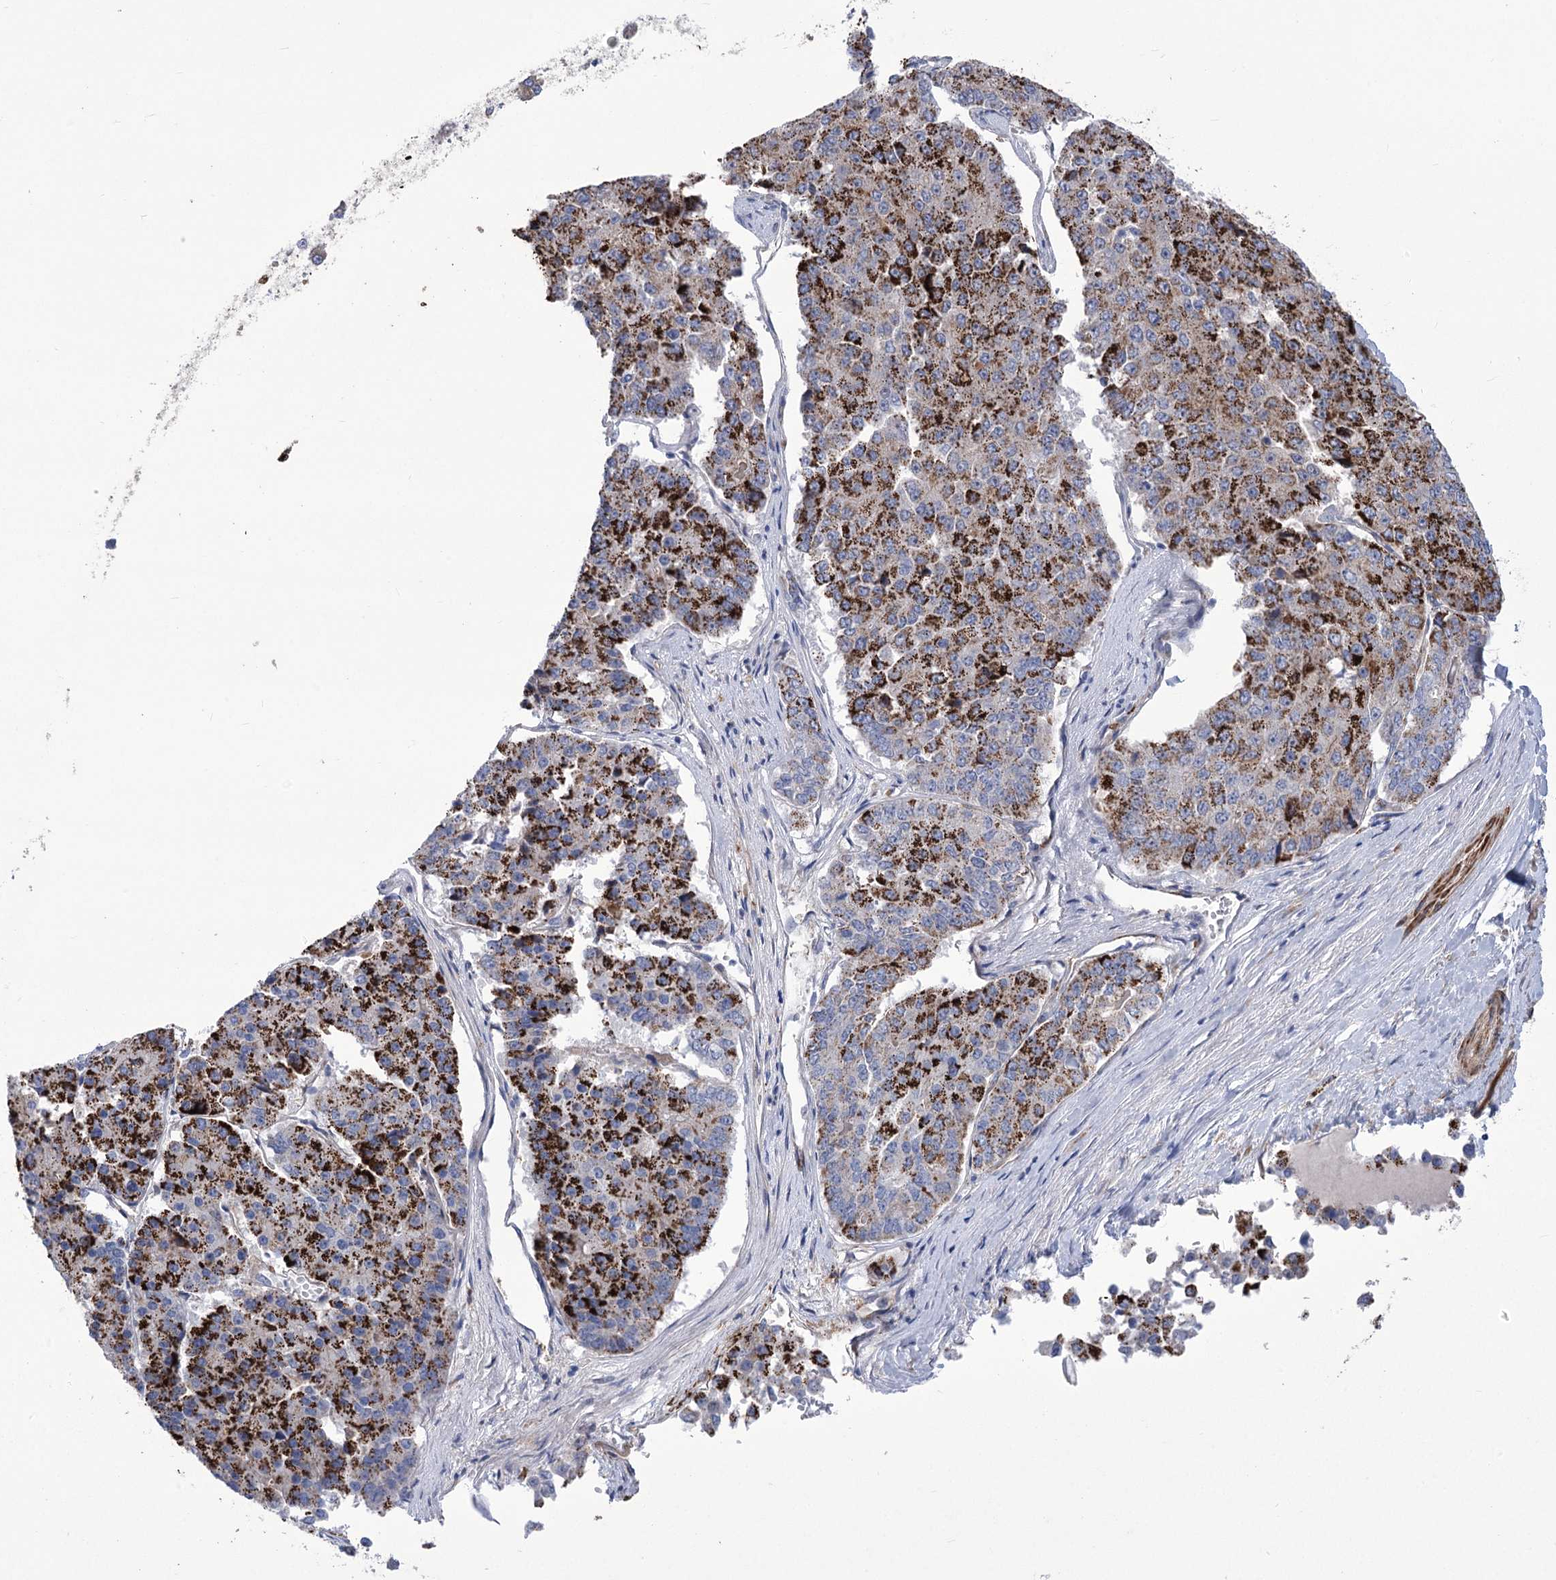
{"staining": {"intensity": "strong", "quantity": "25%-75%", "location": "cytoplasmic/membranous"}, "tissue": "pancreatic cancer", "cell_type": "Tumor cells", "image_type": "cancer", "snomed": [{"axis": "morphology", "description": "Adenocarcinoma, NOS"}, {"axis": "topography", "description": "Pancreas"}], "caption": "Pancreatic cancer stained with immunohistochemistry exhibits strong cytoplasmic/membranous expression in about 25%-75% of tumor cells. The staining was performed using DAB (3,3'-diaminobenzidine), with brown indicating positive protein expression. Nuclei are stained blue with hematoxylin.", "gene": "ANGPTL3", "patient": {"sex": "male", "age": 50}}